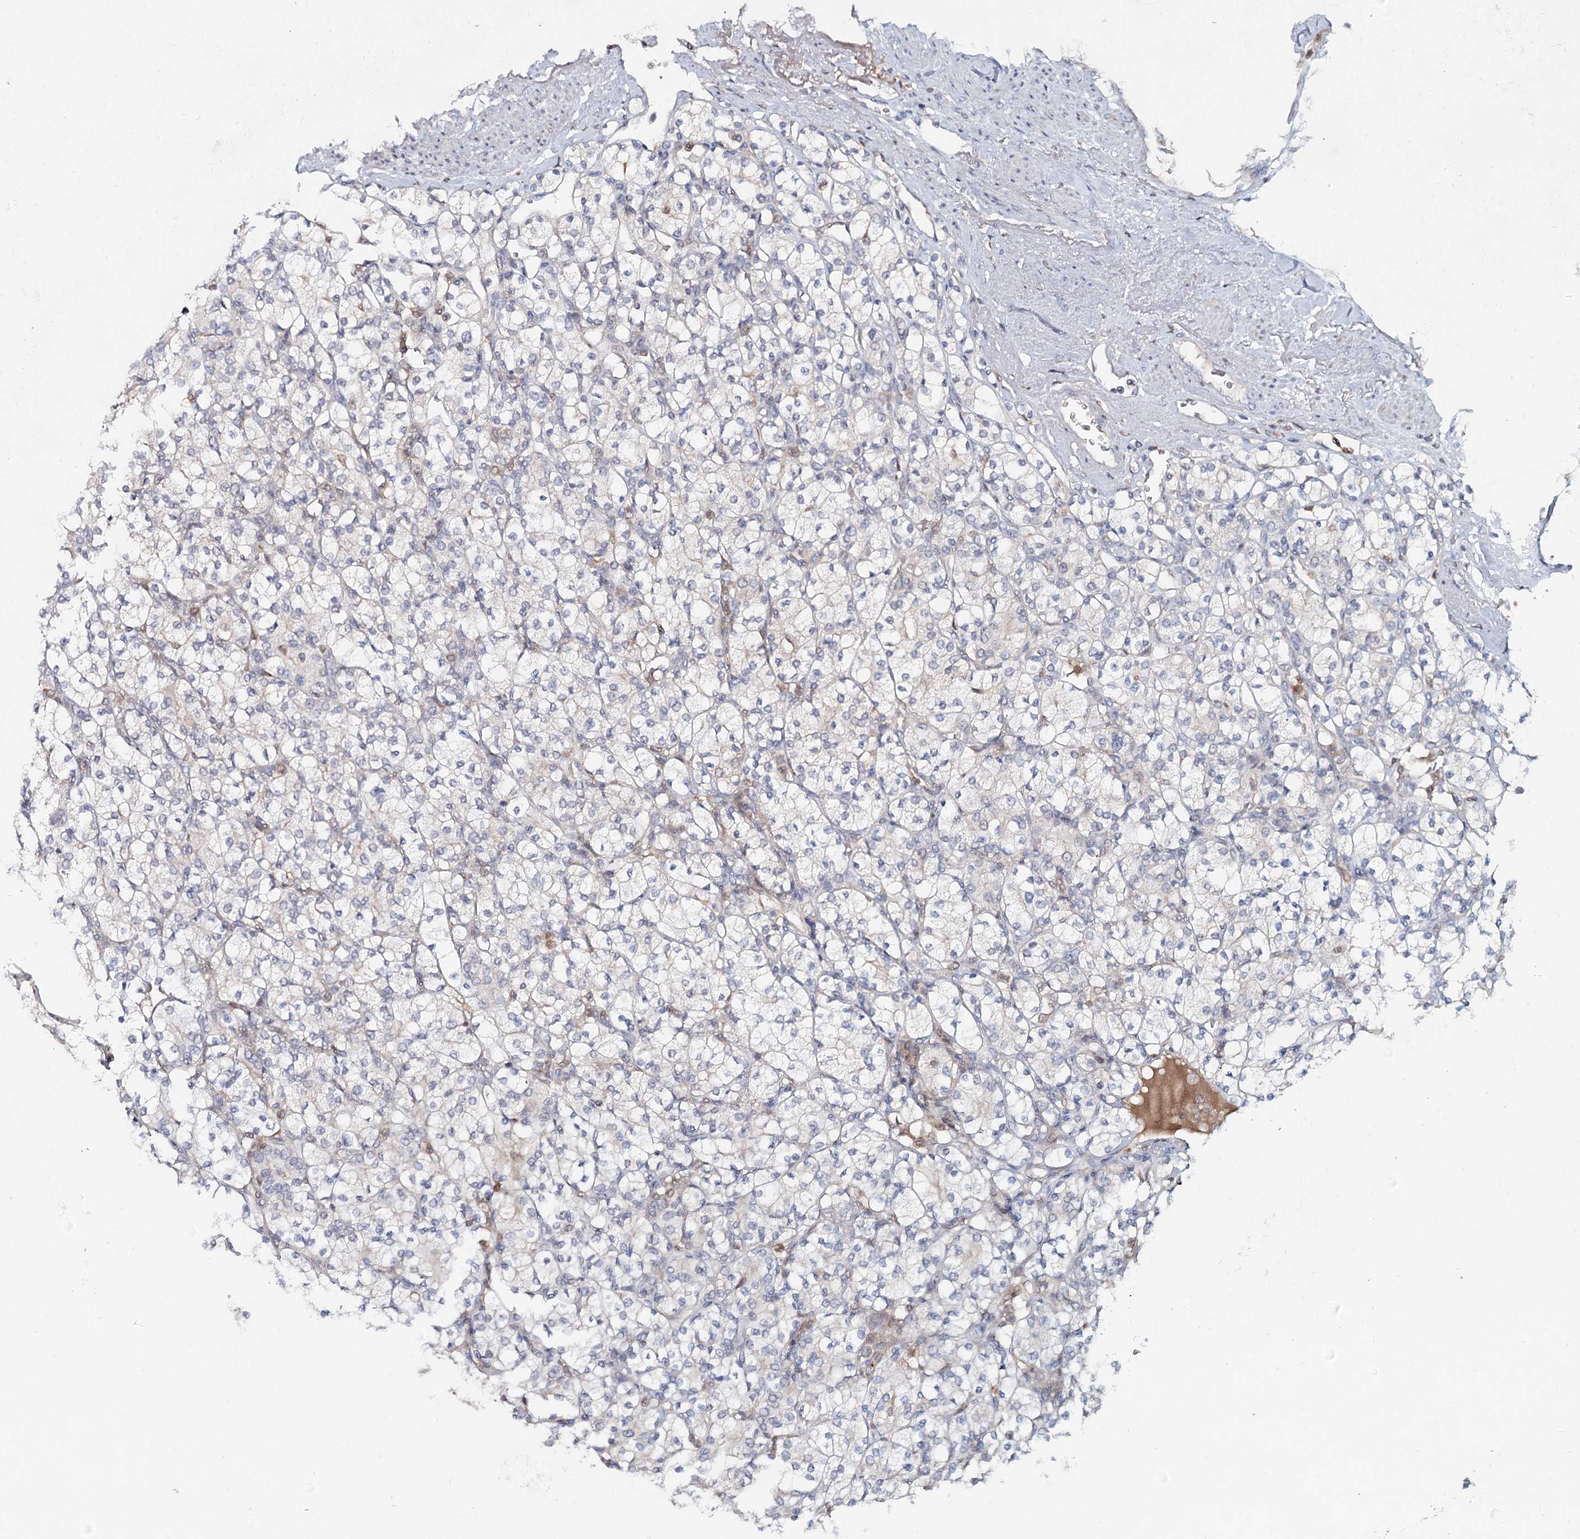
{"staining": {"intensity": "negative", "quantity": "none", "location": "none"}, "tissue": "renal cancer", "cell_type": "Tumor cells", "image_type": "cancer", "snomed": [{"axis": "morphology", "description": "Adenocarcinoma, NOS"}, {"axis": "topography", "description": "Kidney"}], "caption": "This is an immunohistochemistry (IHC) histopathology image of renal cancer. There is no positivity in tumor cells.", "gene": "SLC41A2", "patient": {"sex": "male", "age": 77}}